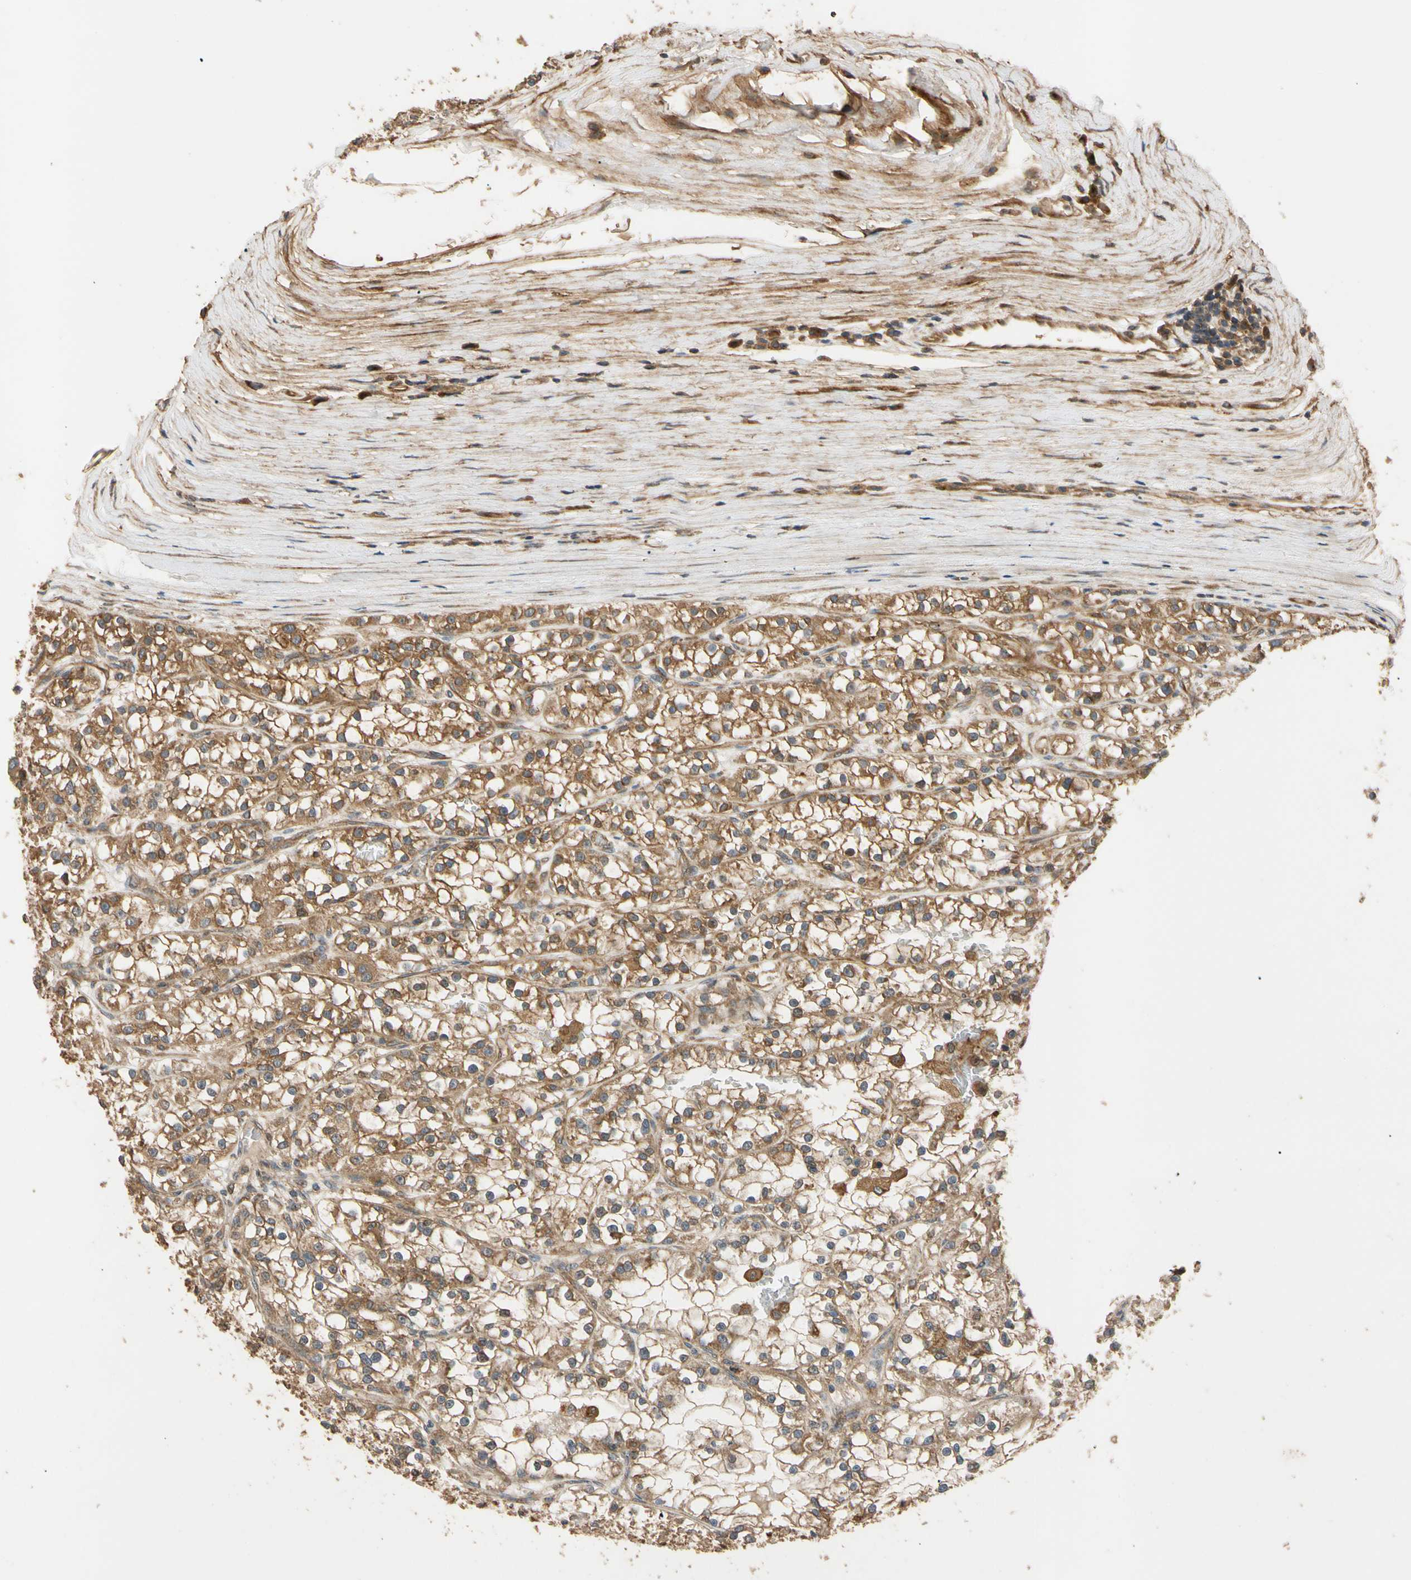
{"staining": {"intensity": "moderate", "quantity": ">75%", "location": "cytoplasmic/membranous"}, "tissue": "renal cancer", "cell_type": "Tumor cells", "image_type": "cancer", "snomed": [{"axis": "morphology", "description": "Adenocarcinoma, NOS"}, {"axis": "topography", "description": "Kidney"}], "caption": "Protein staining of renal cancer tissue demonstrates moderate cytoplasmic/membranous staining in approximately >75% of tumor cells.", "gene": "MGRN1", "patient": {"sex": "female", "age": 52}}